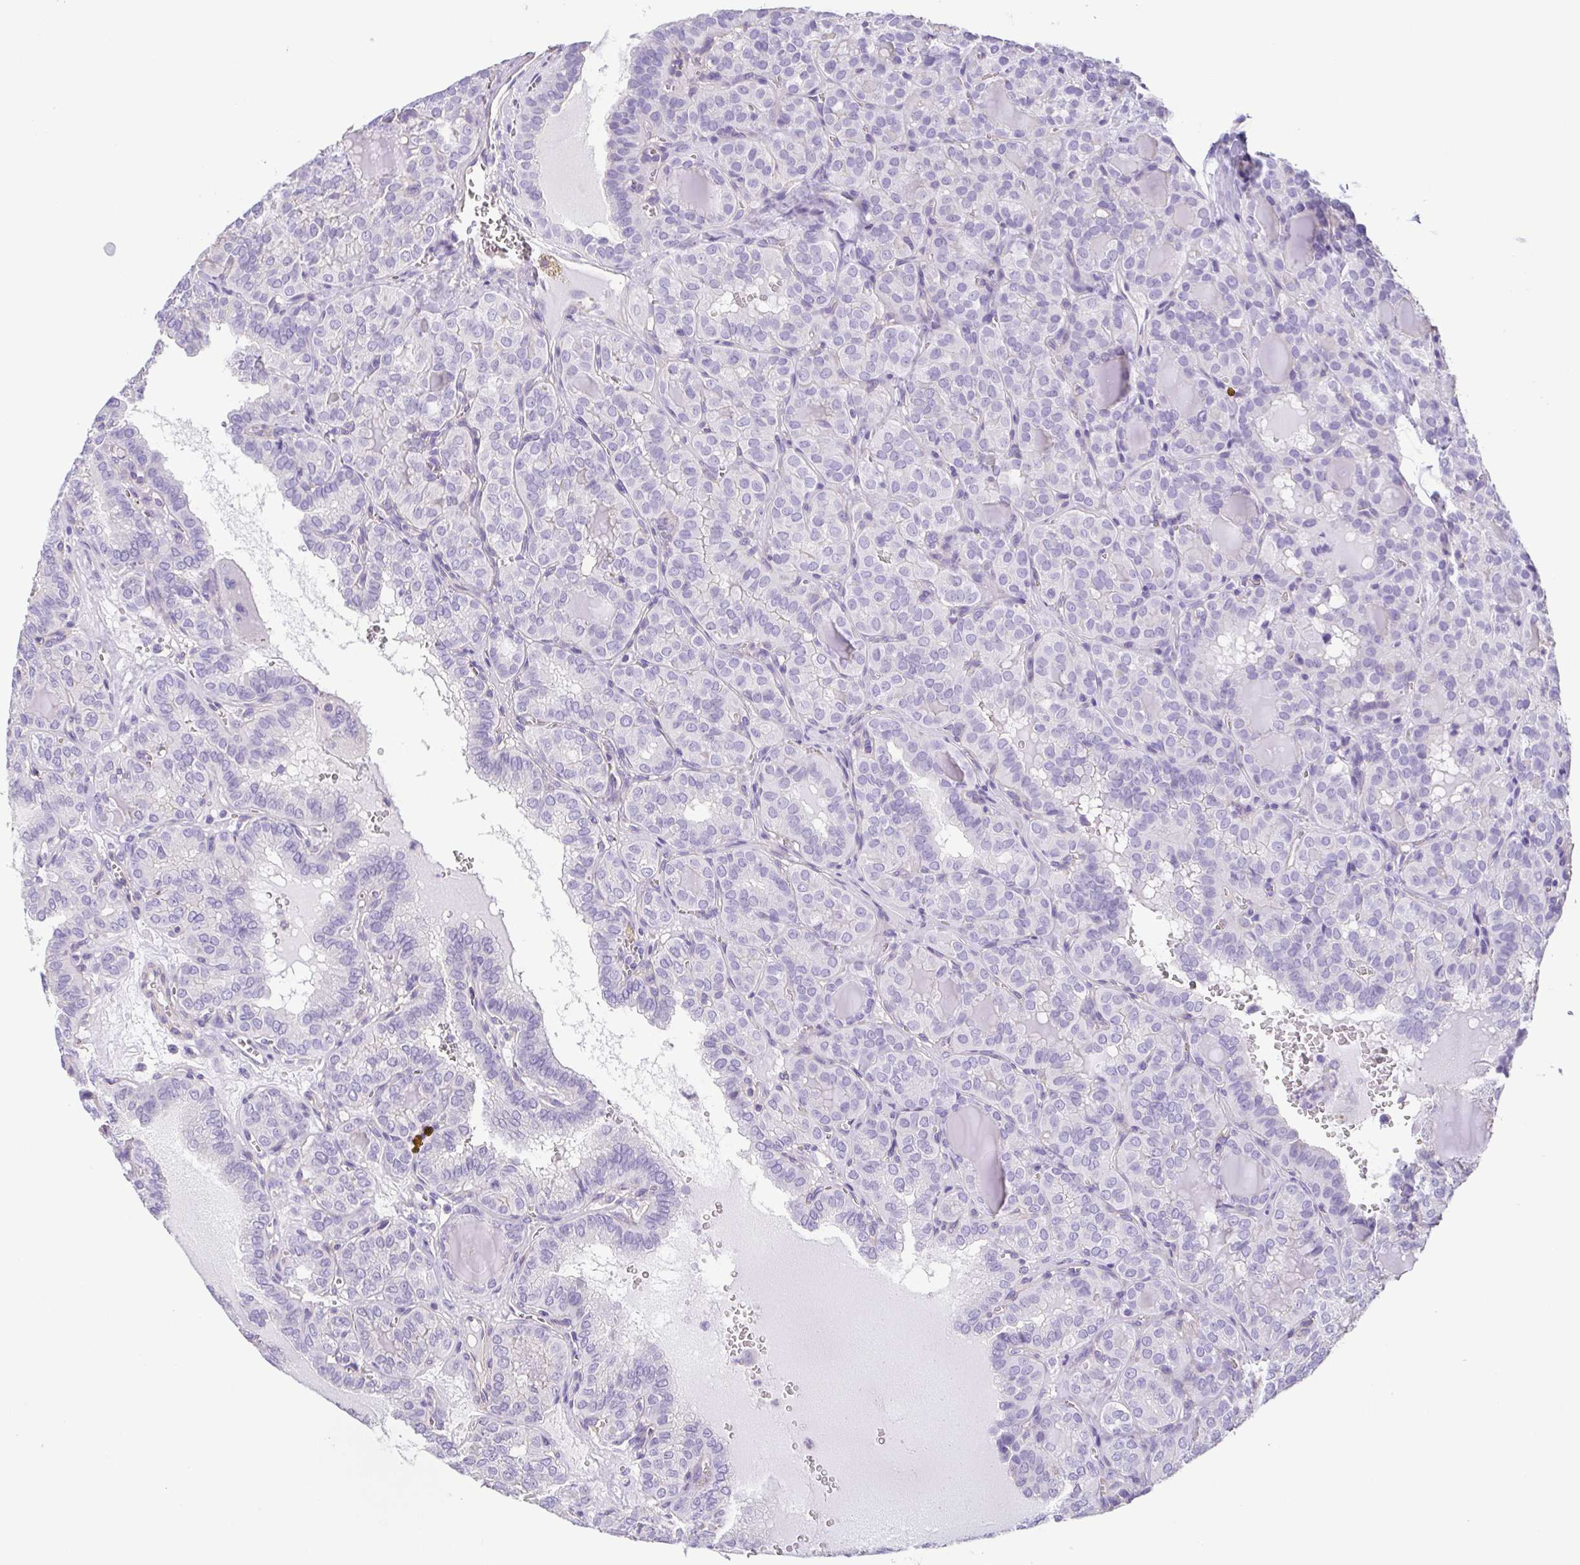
{"staining": {"intensity": "negative", "quantity": "none", "location": "none"}, "tissue": "thyroid cancer", "cell_type": "Tumor cells", "image_type": "cancer", "snomed": [{"axis": "morphology", "description": "Papillary adenocarcinoma, NOS"}, {"axis": "topography", "description": "Thyroid gland"}], "caption": "Immunohistochemistry (IHC) image of neoplastic tissue: human papillary adenocarcinoma (thyroid) stained with DAB (3,3'-diaminobenzidine) shows no significant protein expression in tumor cells. The staining was performed using DAB to visualize the protein expression in brown, while the nuclei were stained in blue with hematoxylin (Magnification: 20x).", "gene": "MYL6", "patient": {"sex": "female", "age": 41}}